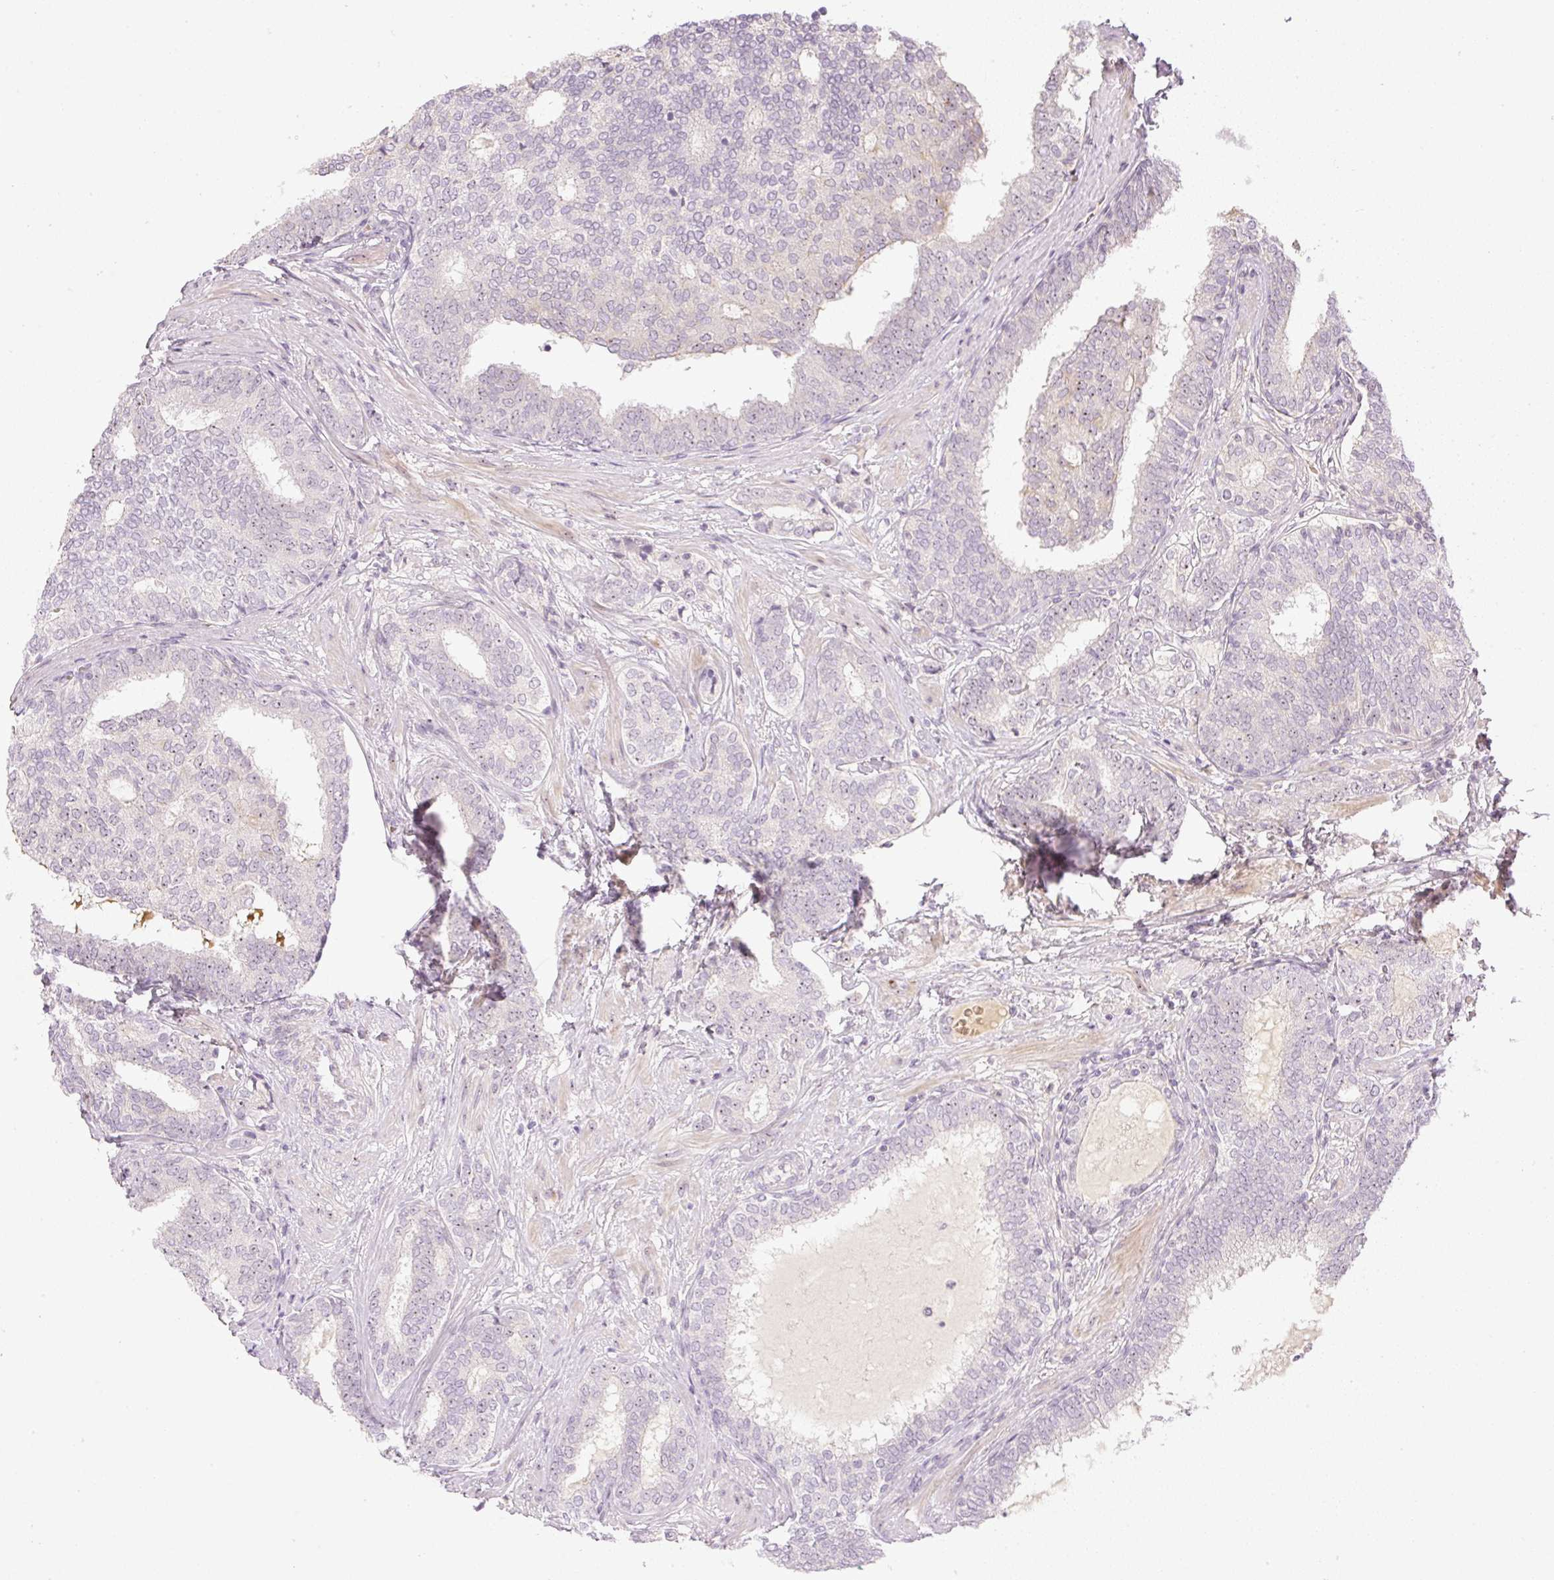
{"staining": {"intensity": "weak", "quantity": "<25%", "location": "nuclear"}, "tissue": "prostate cancer", "cell_type": "Tumor cells", "image_type": "cancer", "snomed": [{"axis": "morphology", "description": "Adenocarcinoma, High grade"}, {"axis": "topography", "description": "Prostate"}], "caption": "Tumor cells show no significant protein staining in prostate cancer. (DAB (3,3'-diaminobenzidine) immunohistochemistry (IHC) with hematoxylin counter stain).", "gene": "AAR2", "patient": {"sex": "male", "age": 72}}